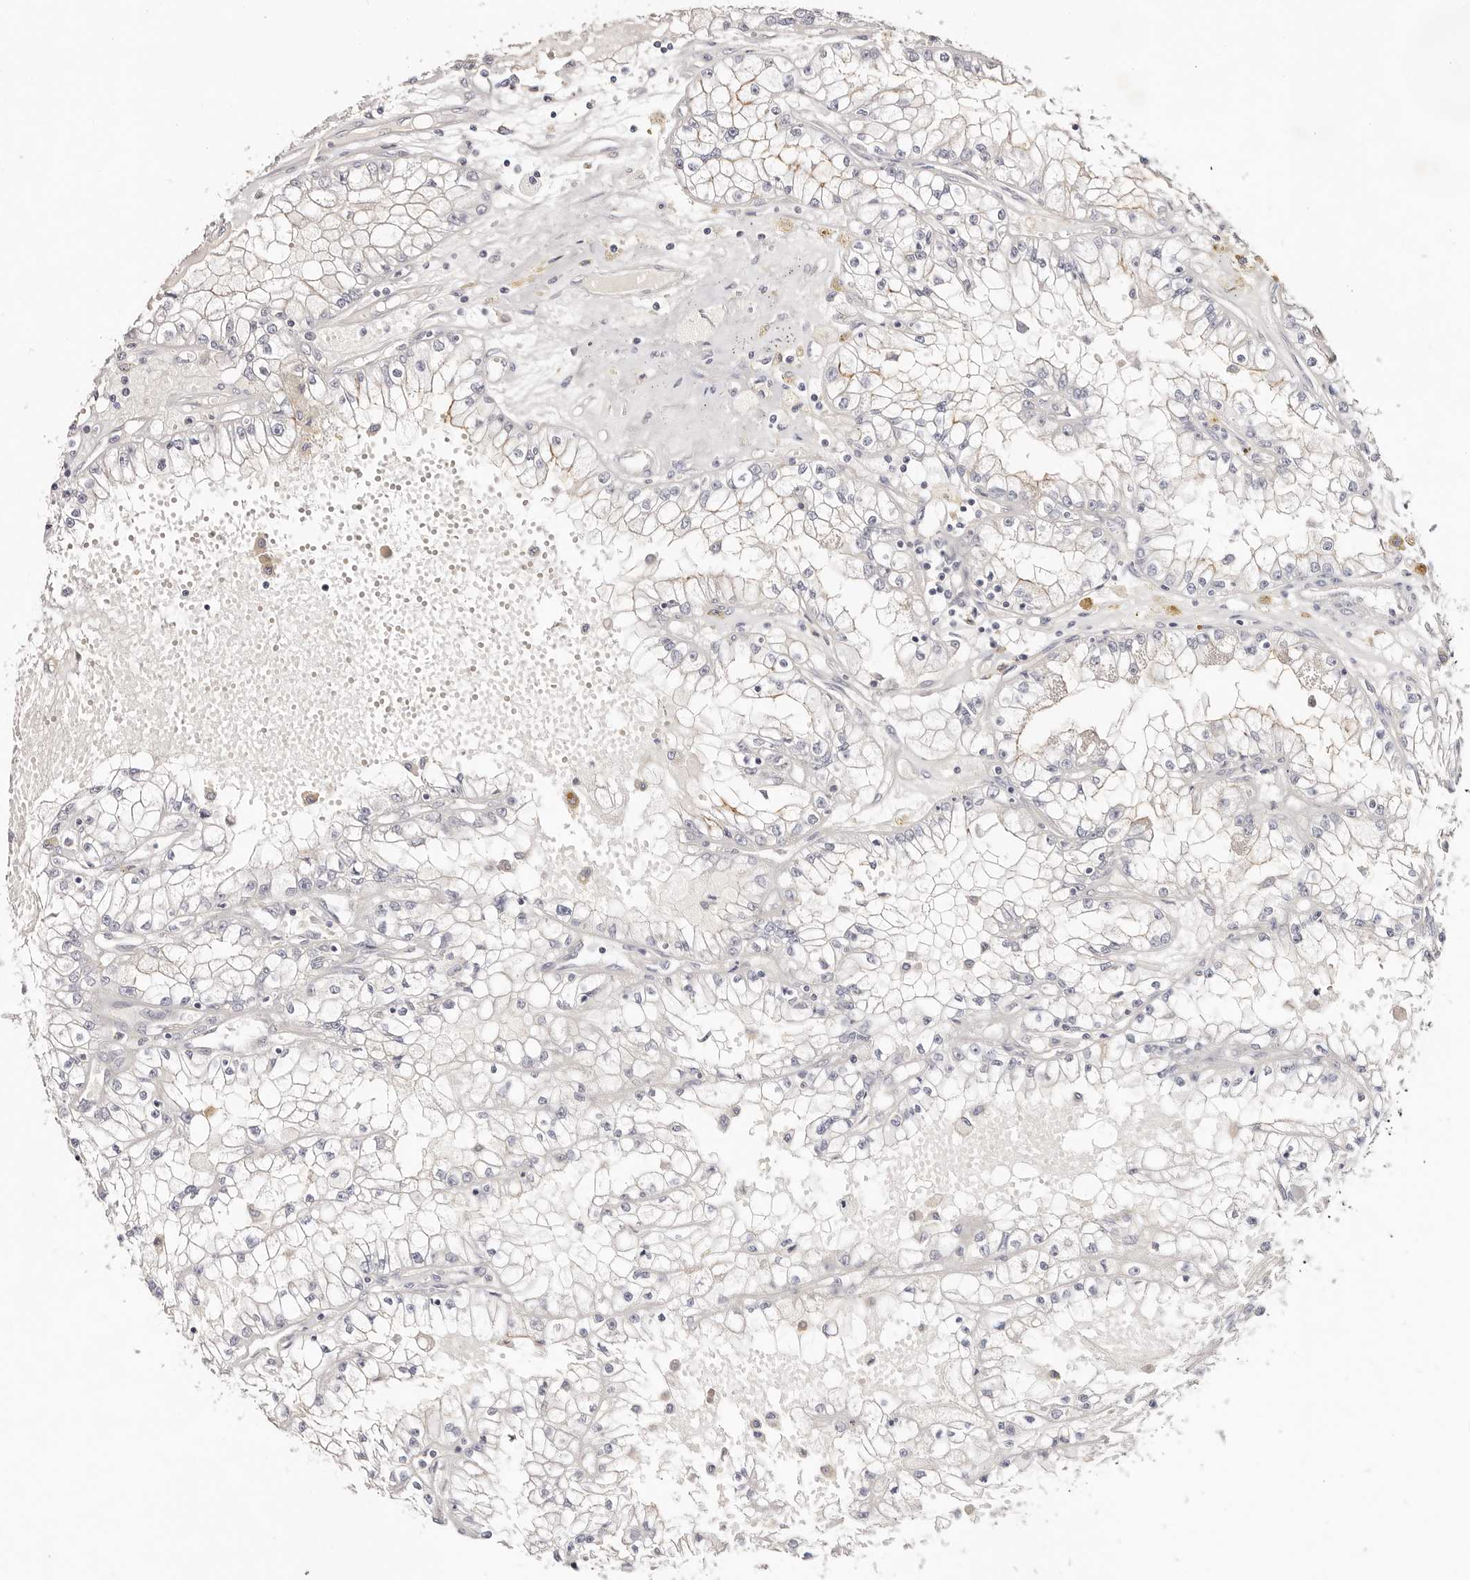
{"staining": {"intensity": "negative", "quantity": "none", "location": "none"}, "tissue": "renal cancer", "cell_type": "Tumor cells", "image_type": "cancer", "snomed": [{"axis": "morphology", "description": "Adenocarcinoma, NOS"}, {"axis": "topography", "description": "Kidney"}], "caption": "Renal adenocarcinoma stained for a protein using immunohistochemistry (IHC) shows no expression tumor cells.", "gene": "DNASE1", "patient": {"sex": "male", "age": 56}}